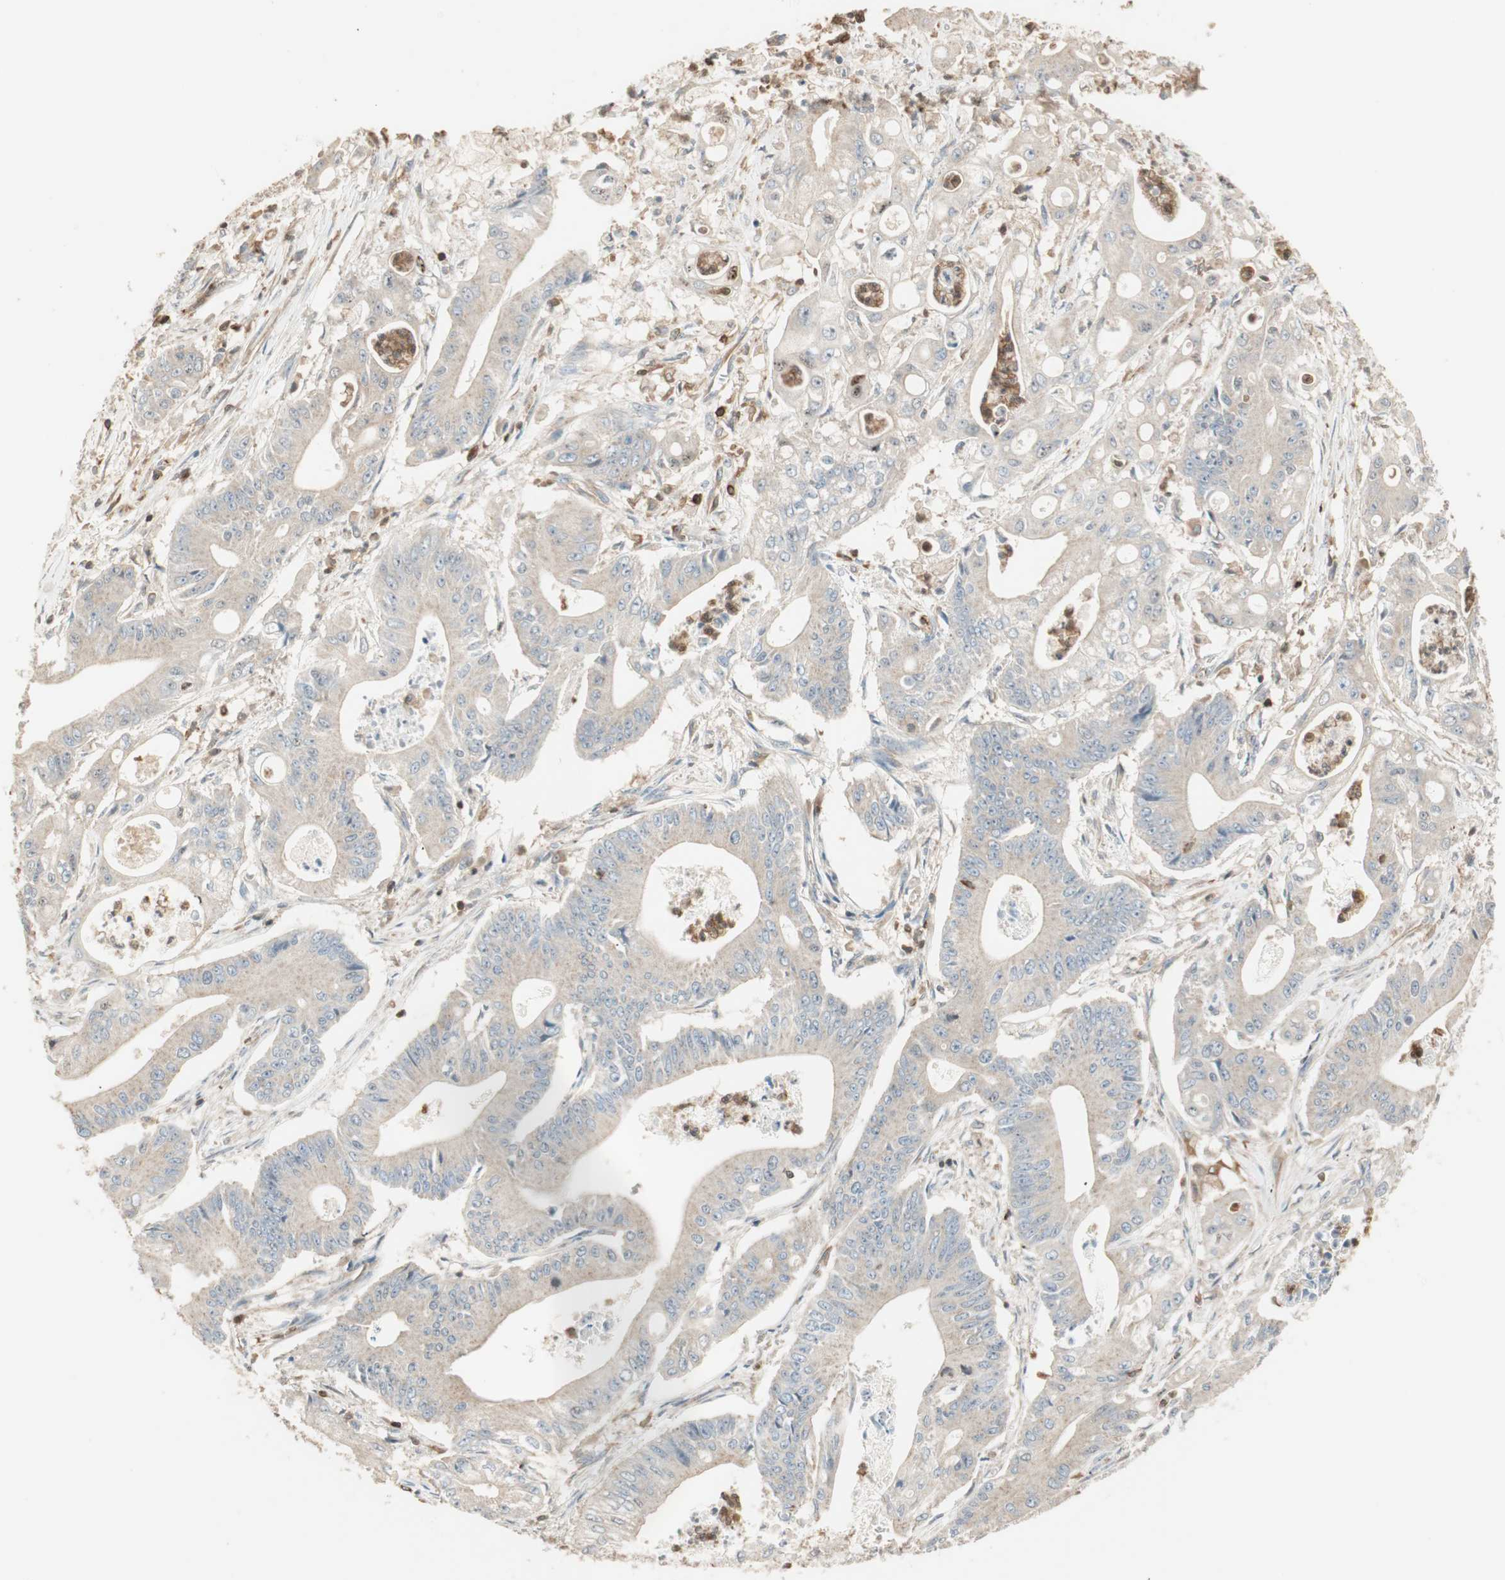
{"staining": {"intensity": "weak", "quantity": "25%-75%", "location": "cytoplasmic/membranous"}, "tissue": "pancreatic cancer", "cell_type": "Tumor cells", "image_type": "cancer", "snomed": [{"axis": "morphology", "description": "Normal tissue, NOS"}, {"axis": "topography", "description": "Lymph node"}], "caption": "Immunohistochemistry (IHC) of human pancreatic cancer demonstrates low levels of weak cytoplasmic/membranous staining in approximately 25%-75% of tumor cells.", "gene": "CRLF3", "patient": {"sex": "male", "age": 62}}